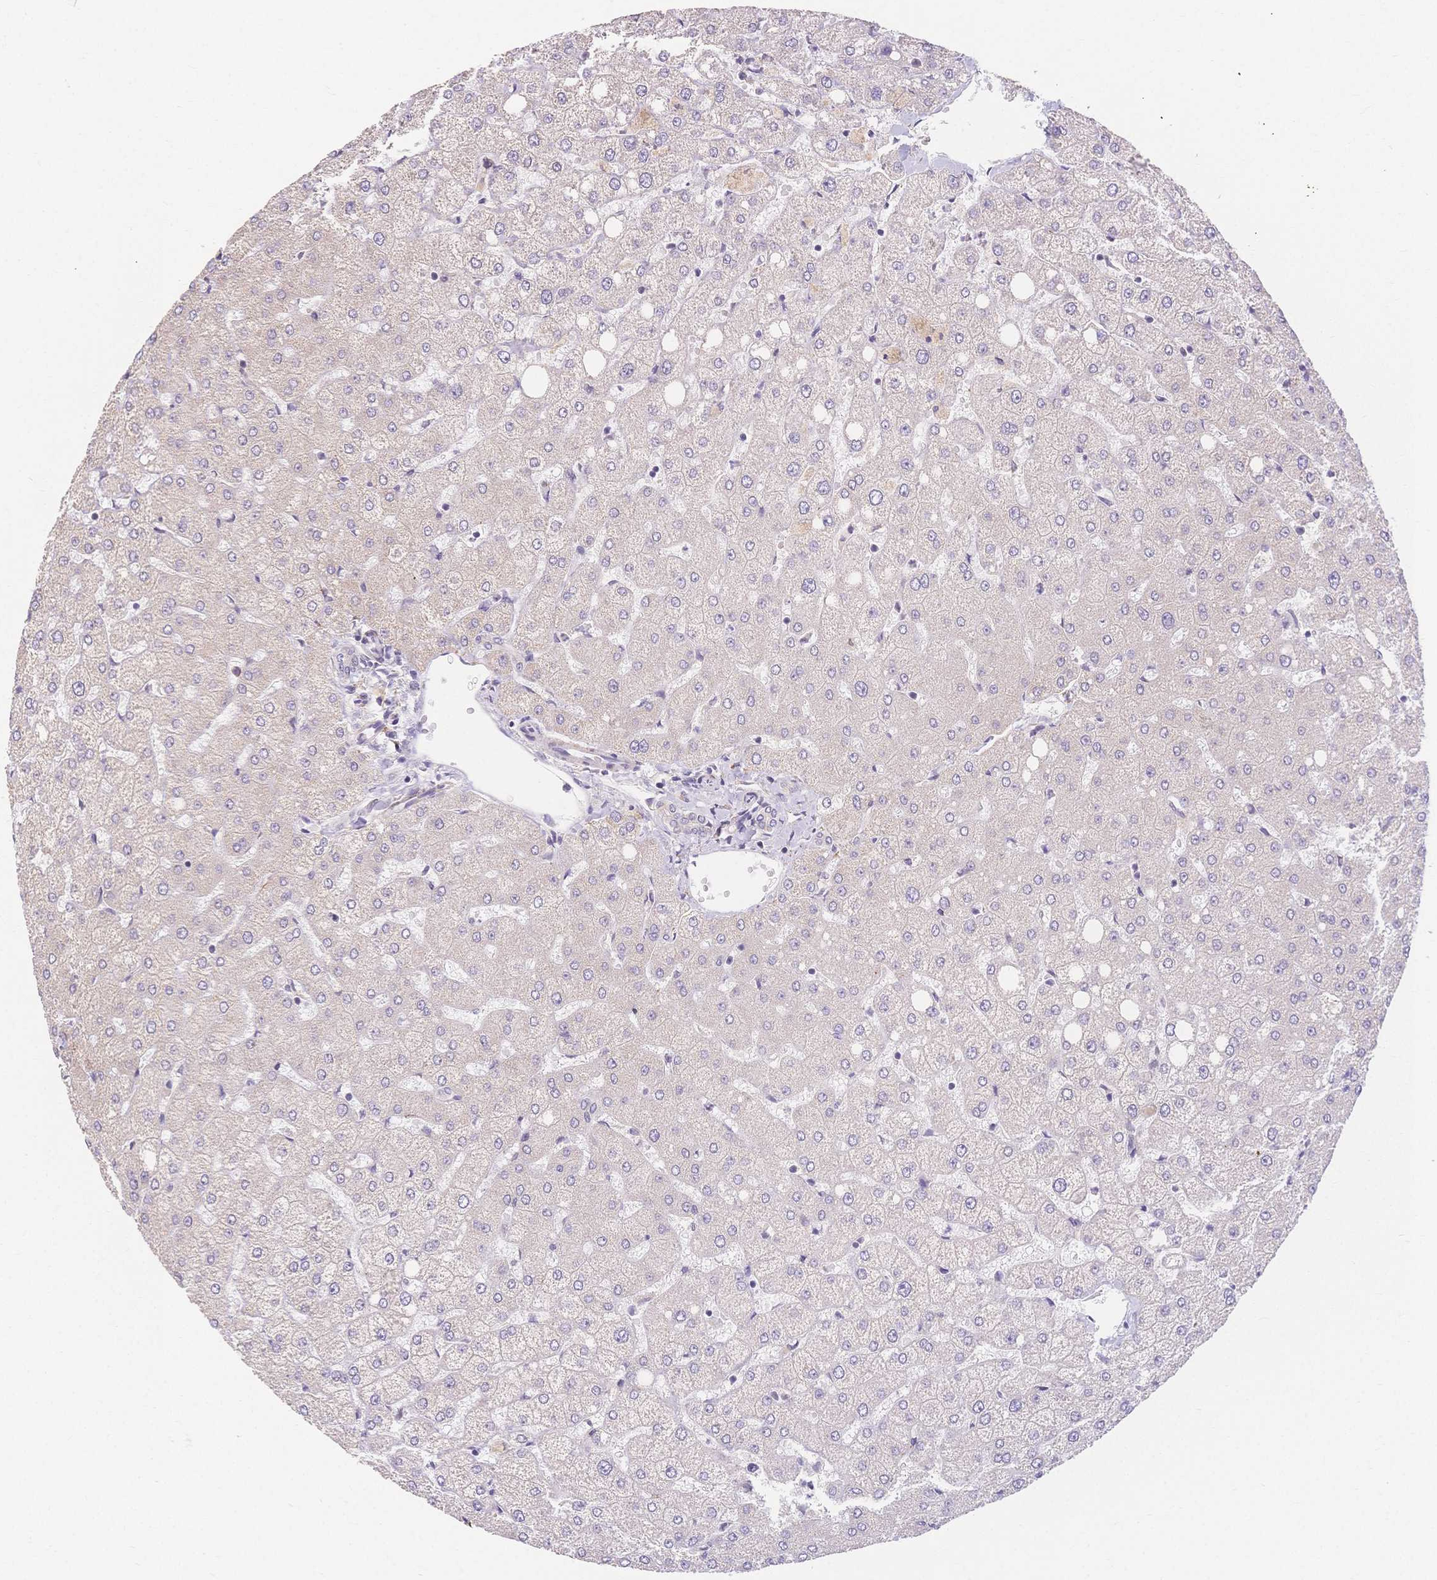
{"staining": {"intensity": "negative", "quantity": "none", "location": "none"}, "tissue": "liver", "cell_type": "Cholangiocytes", "image_type": "normal", "snomed": [{"axis": "morphology", "description": "Normal tissue, NOS"}, {"axis": "topography", "description": "Liver"}], "caption": "Immunohistochemistry (IHC) micrograph of benign liver stained for a protein (brown), which demonstrates no expression in cholangiocytes. The staining was performed using DAB to visualize the protein expression in brown, while the nuclei were stained in blue with hematoxylin (Magnification: 20x).", "gene": "HS3ST5", "patient": {"sex": "female", "age": 54}}